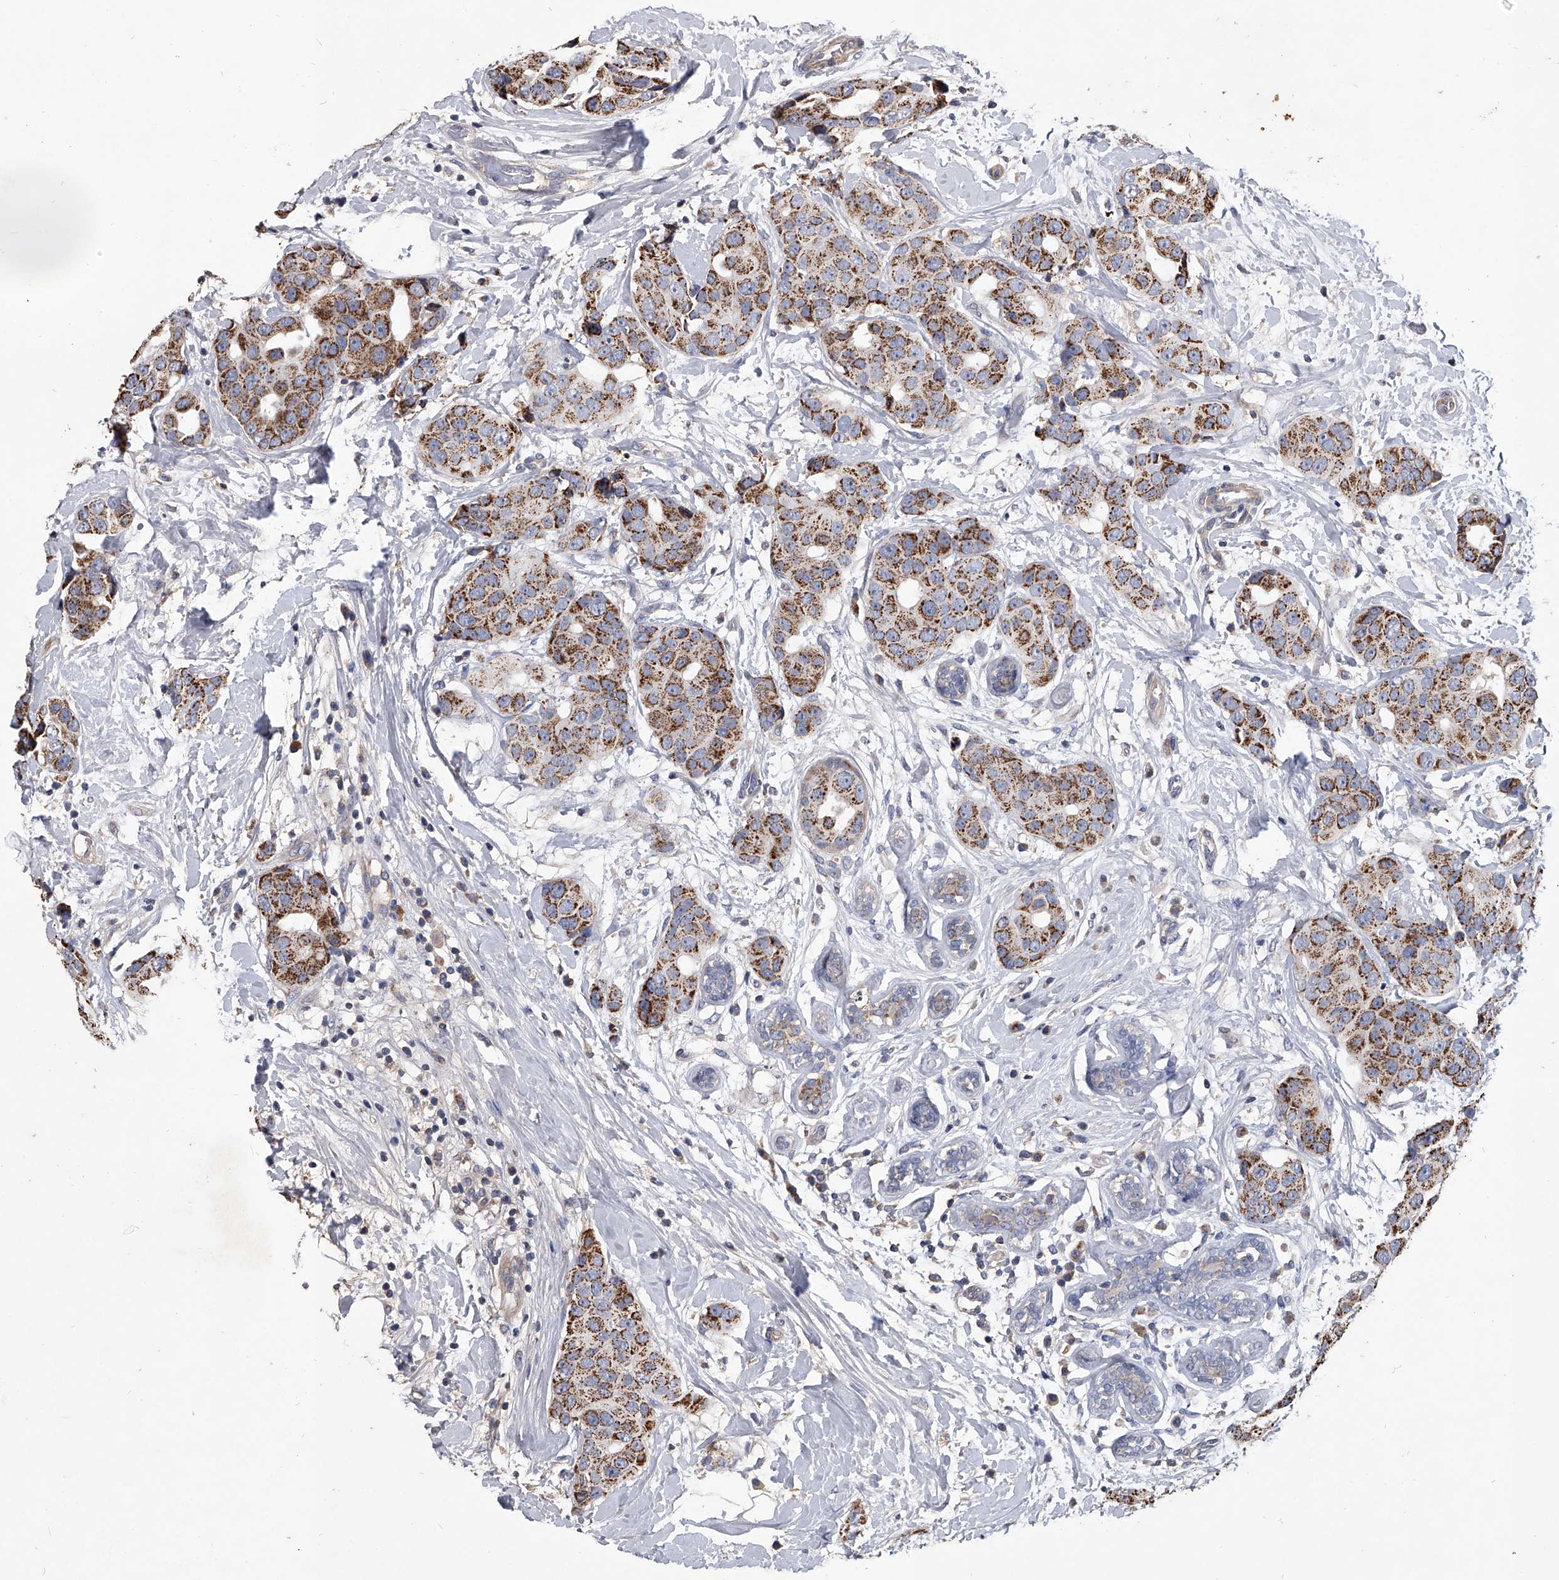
{"staining": {"intensity": "strong", "quantity": ">75%", "location": "cytoplasmic/membranous"}, "tissue": "breast cancer", "cell_type": "Tumor cells", "image_type": "cancer", "snomed": [{"axis": "morphology", "description": "Normal tissue, NOS"}, {"axis": "morphology", "description": "Duct carcinoma"}, {"axis": "topography", "description": "Breast"}], "caption": "This image reveals immunohistochemistry (IHC) staining of breast cancer (invasive ductal carcinoma), with high strong cytoplasmic/membranous positivity in about >75% of tumor cells.", "gene": "NRP1", "patient": {"sex": "female", "age": 39}}